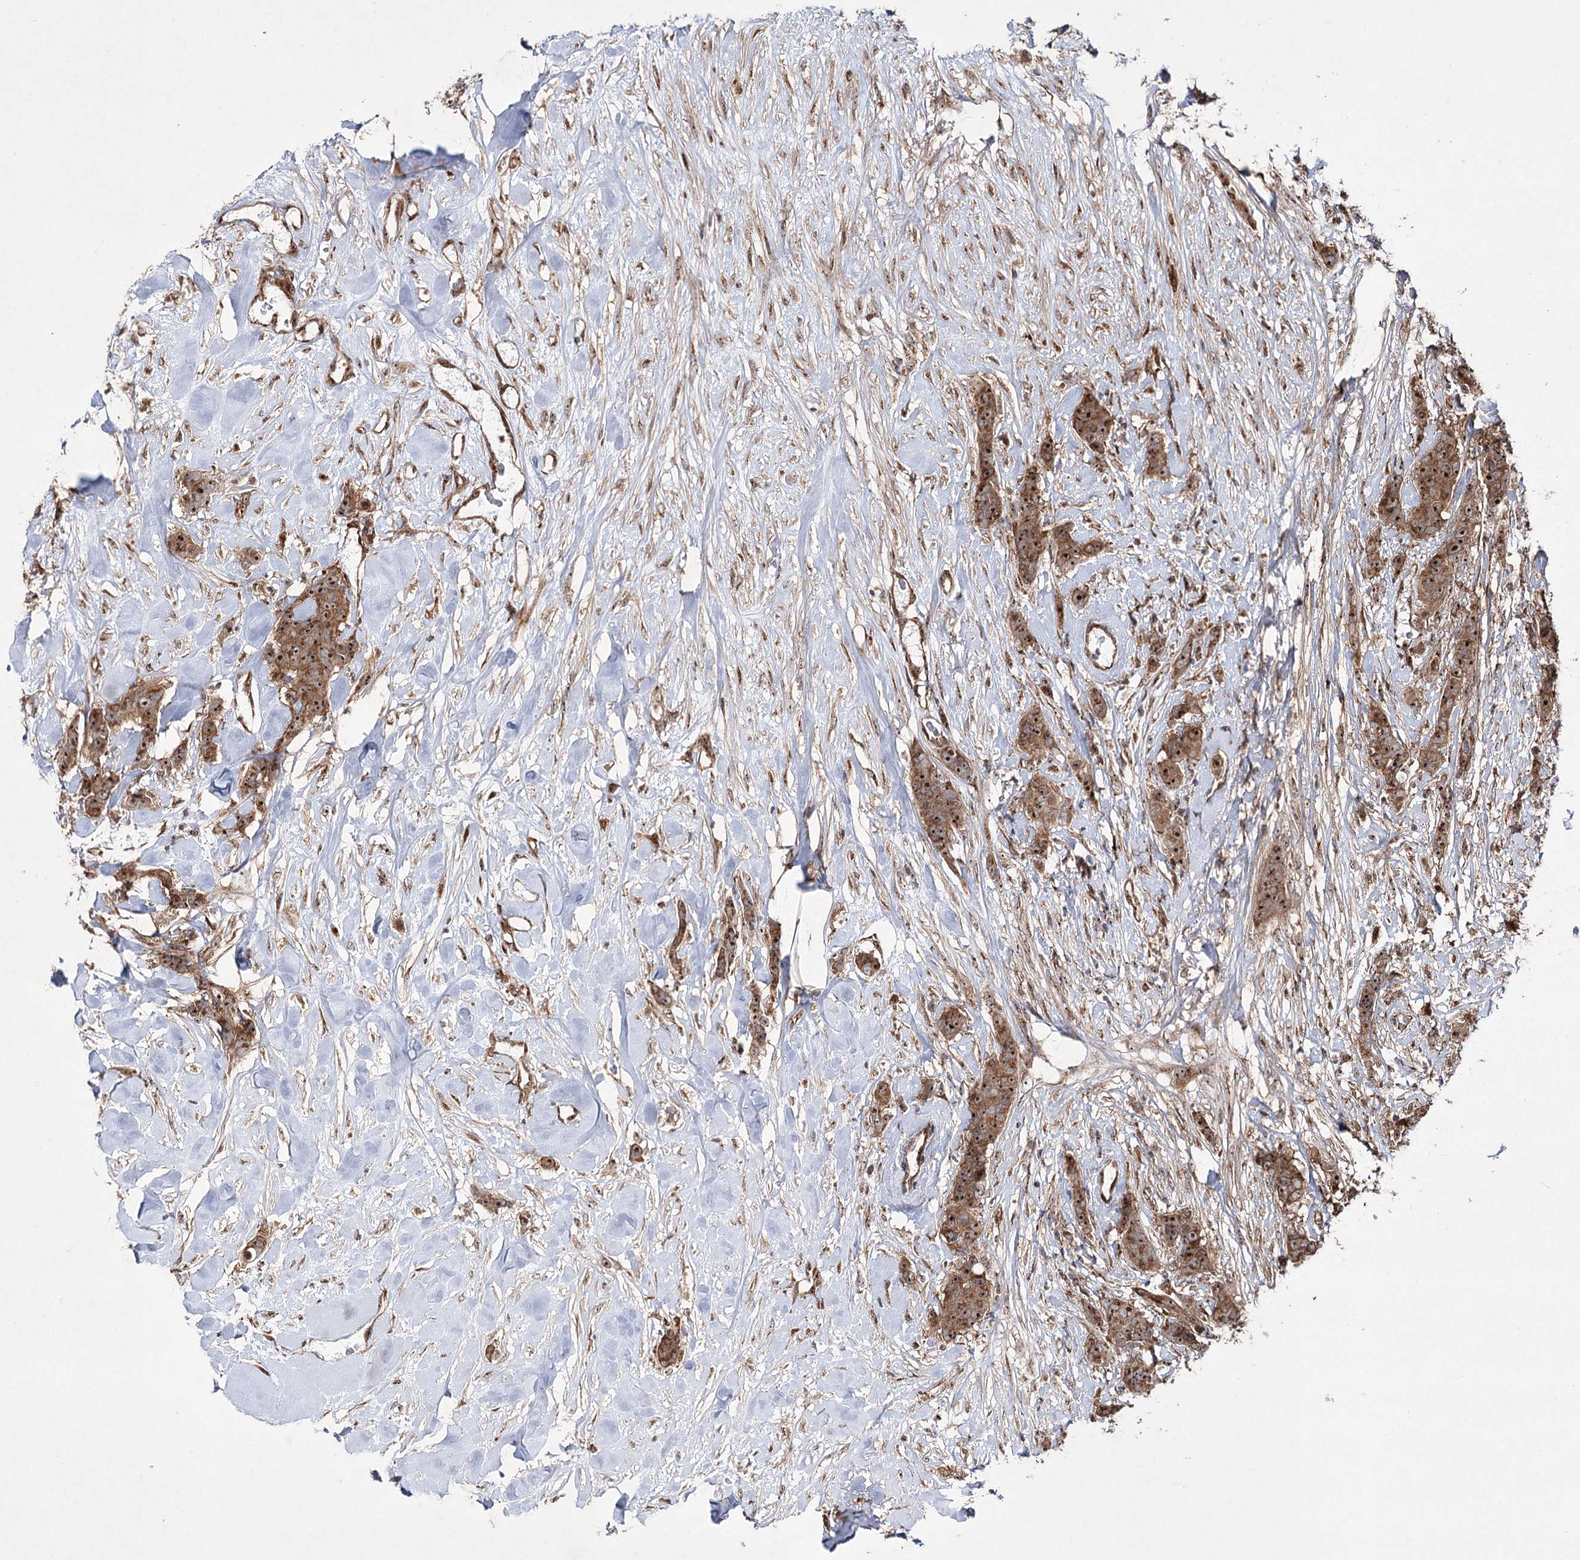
{"staining": {"intensity": "strong", "quantity": ">75%", "location": "cytoplasmic/membranous,nuclear"}, "tissue": "breast cancer", "cell_type": "Tumor cells", "image_type": "cancer", "snomed": [{"axis": "morphology", "description": "Duct carcinoma"}, {"axis": "topography", "description": "Breast"}], "caption": "The immunohistochemical stain labels strong cytoplasmic/membranous and nuclear positivity in tumor cells of breast cancer (infiltrating ductal carcinoma) tissue.", "gene": "SERINC5", "patient": {"sex": "female", "age": 40}}